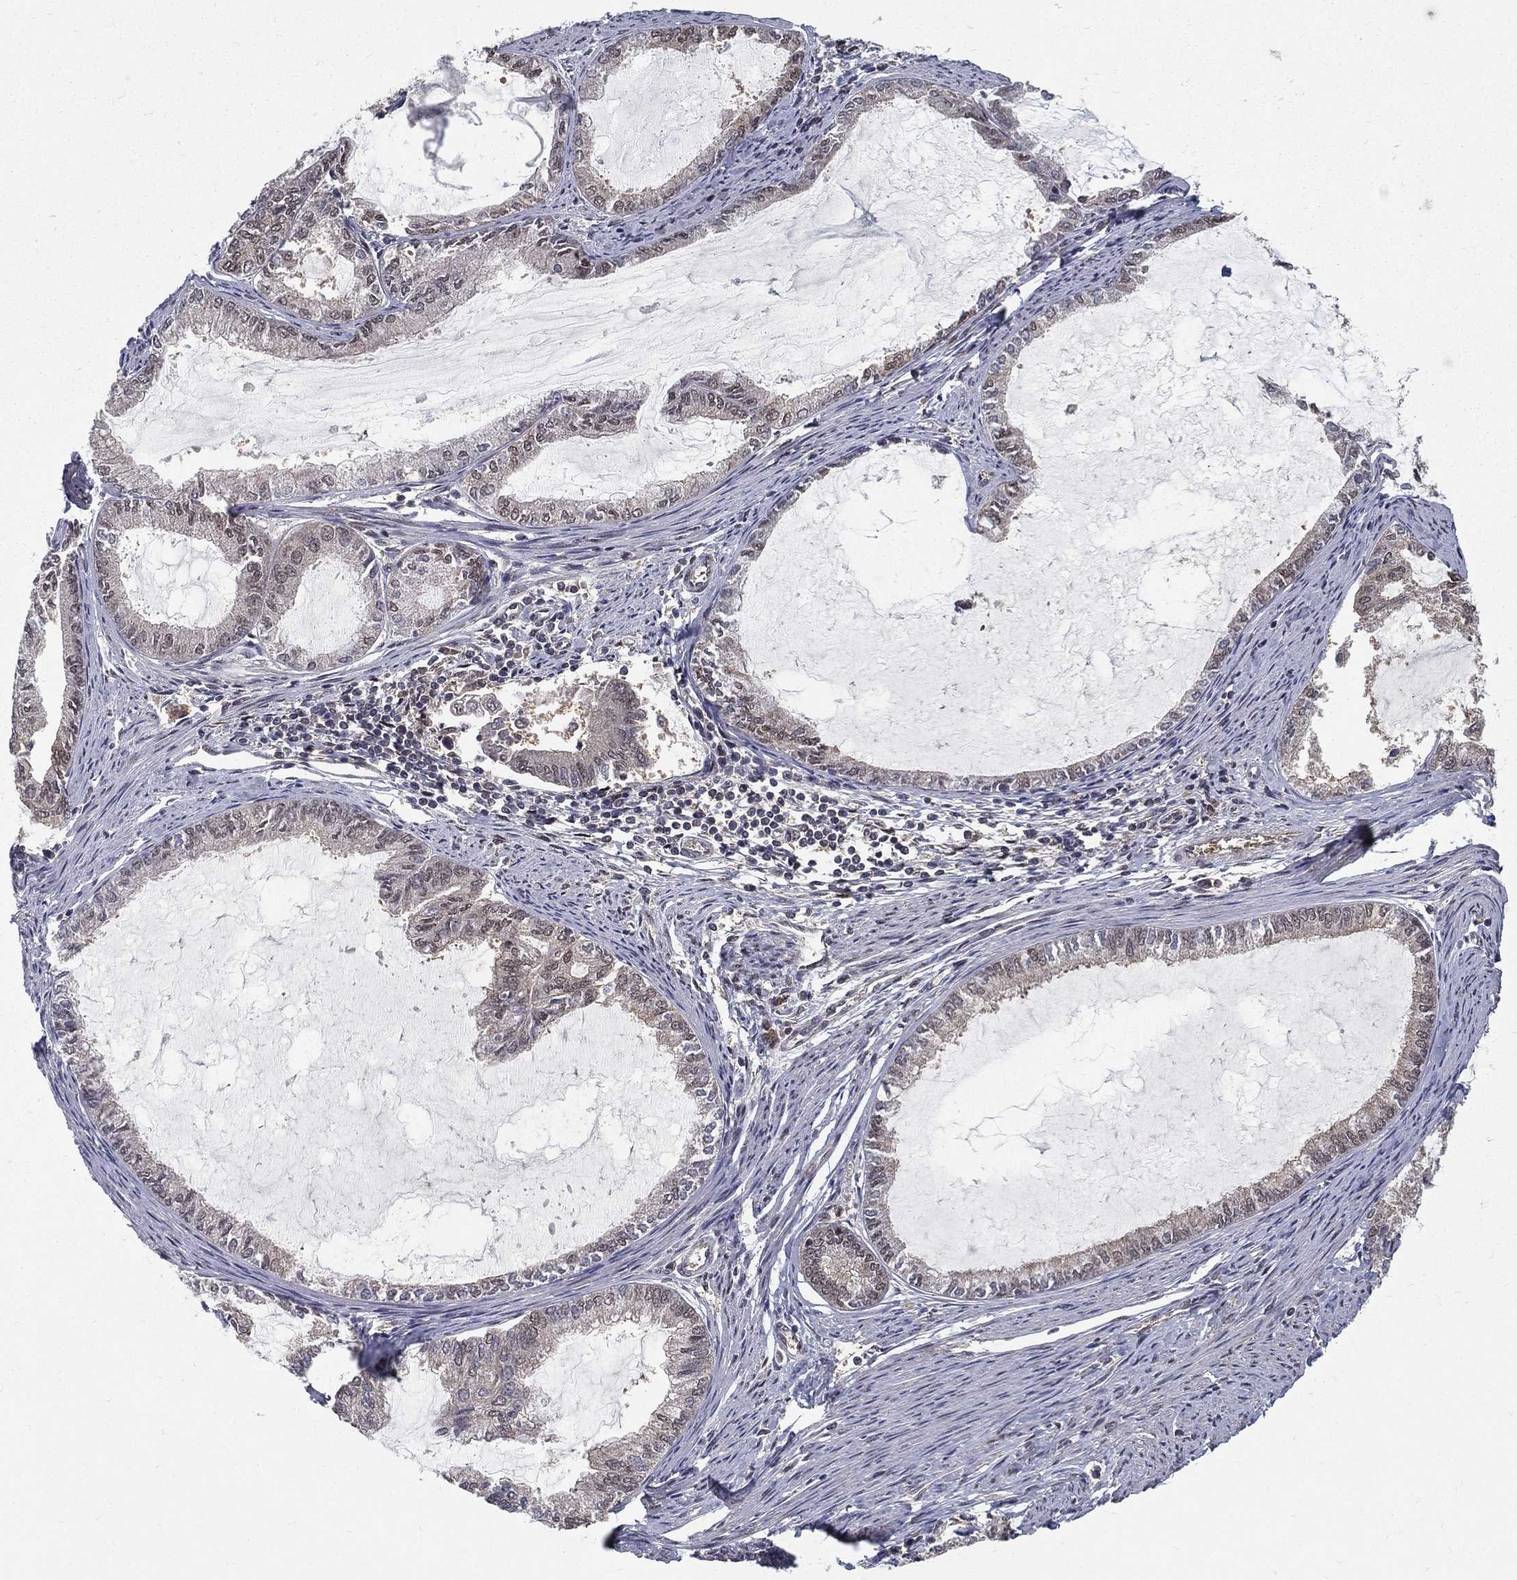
{"staining": {"intensity": "moderate", "quantity": "25%-75%", "location": "cytoplasmic/membranous,nuclear"}, "tissue": "endometrial cancer", "cell_type": "Tumor cells", "image_type": "cancer", "snomed": [{"axis": "morphology", "description": "Adenocarcinoma, NOS"}, {"axis": "topography", "description": "Endometrium"}], "caption": "Immunohistochemistry (IHC) staining of endometrial adenocarcinoma, which shows medium levels of moderate cytoplasmic/membranous and nuclear positivity in about 25%-75% of tumor cells indicating moderate cytoplasmic/membranous and nuclear protein positivity. The staining was performed using DAB (brown) for protein detection and nuclei were counterstained in hematoxylin (blue).", "gene": "CARM1", "patient": {"sex": "female", "age": 86}}